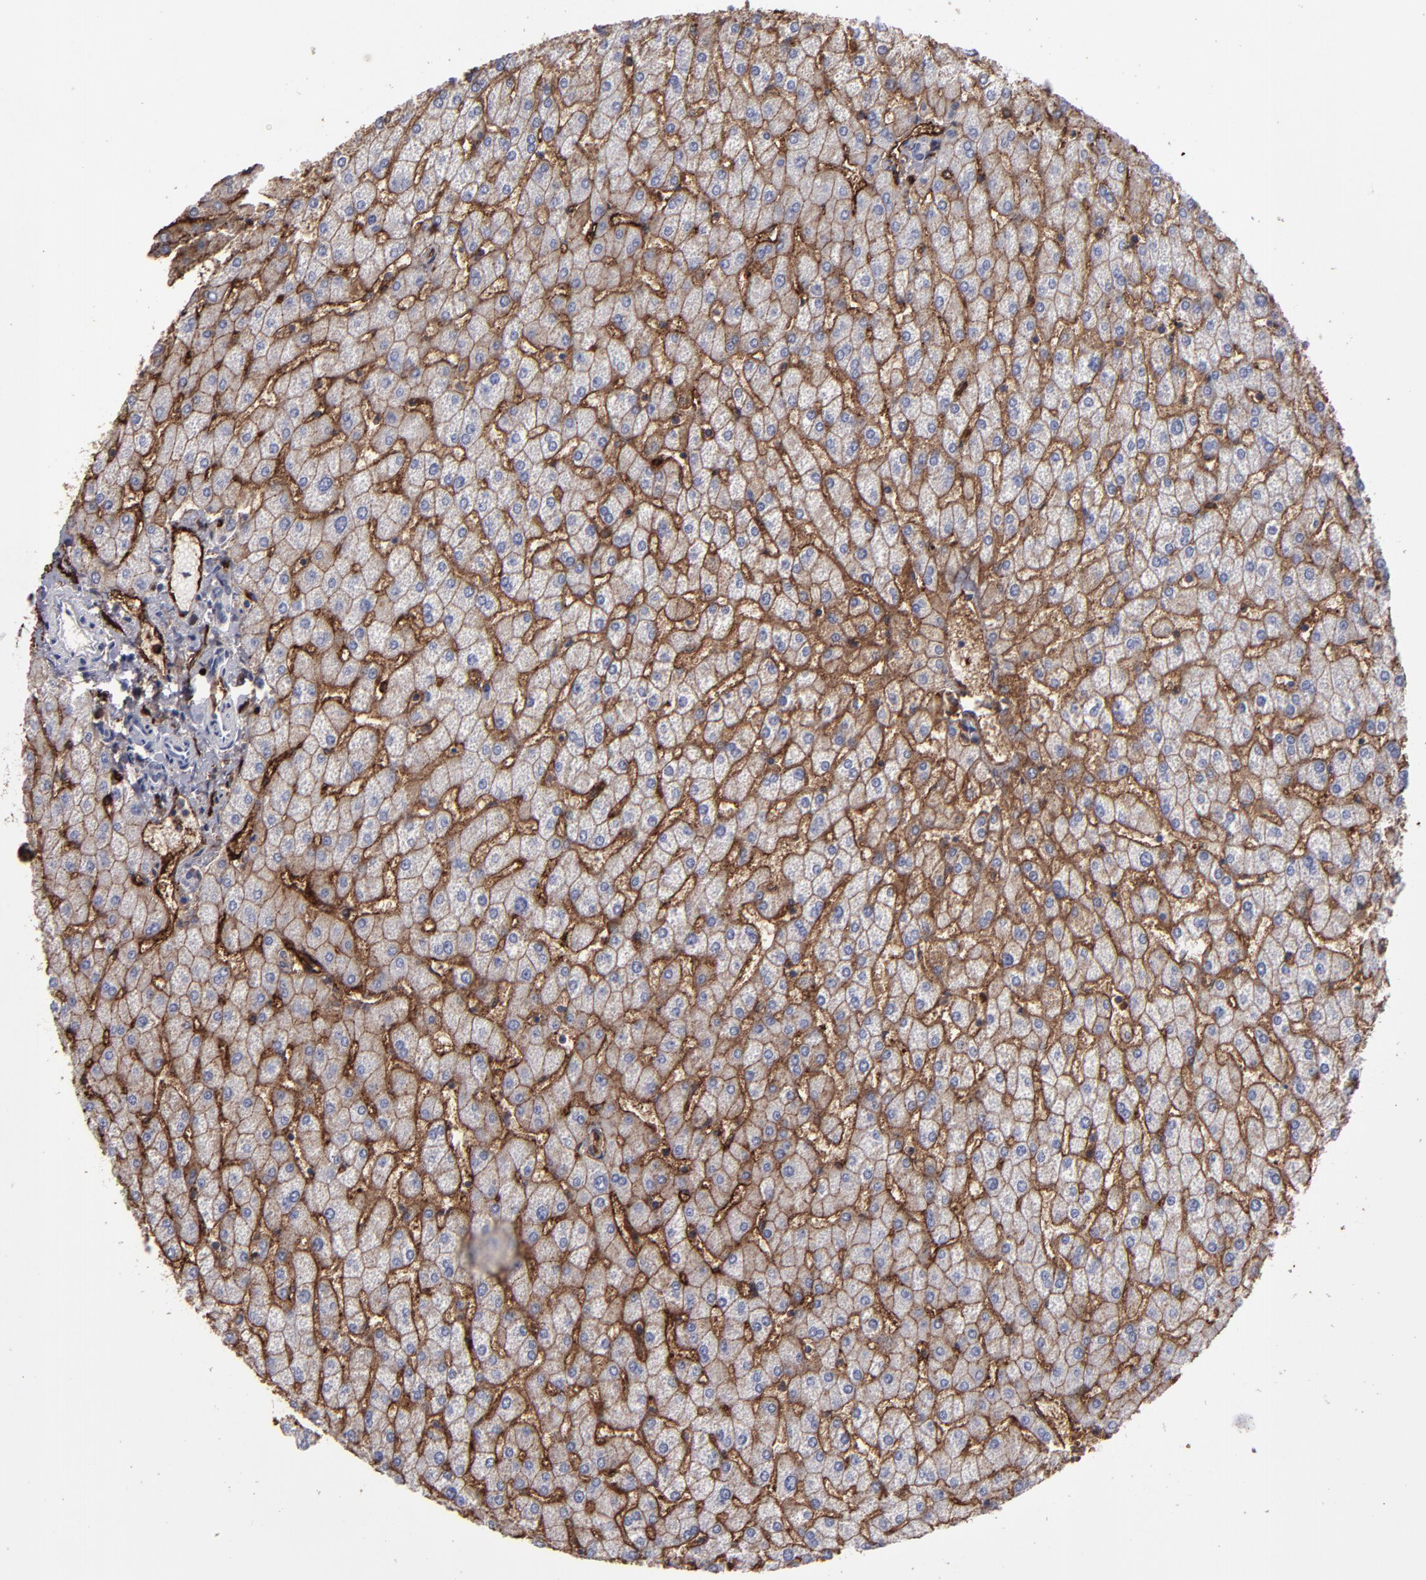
{"staining": {"intensity": "negative", "quantity": "none", "location": "none"}, "tissue": "liver", "cell_type": "Cholangiocytes", "image_type": "normal", "snomed": [{"axis": "morphology", "description": "Normal tissue, NOS"}, {"axis": "topography", "description": "Liver"}], "caption": "IHC of benign liver displays no staining in cholangiocytes.", "gene": "CD36", "patient": {"sex": "female", "age": 32}}